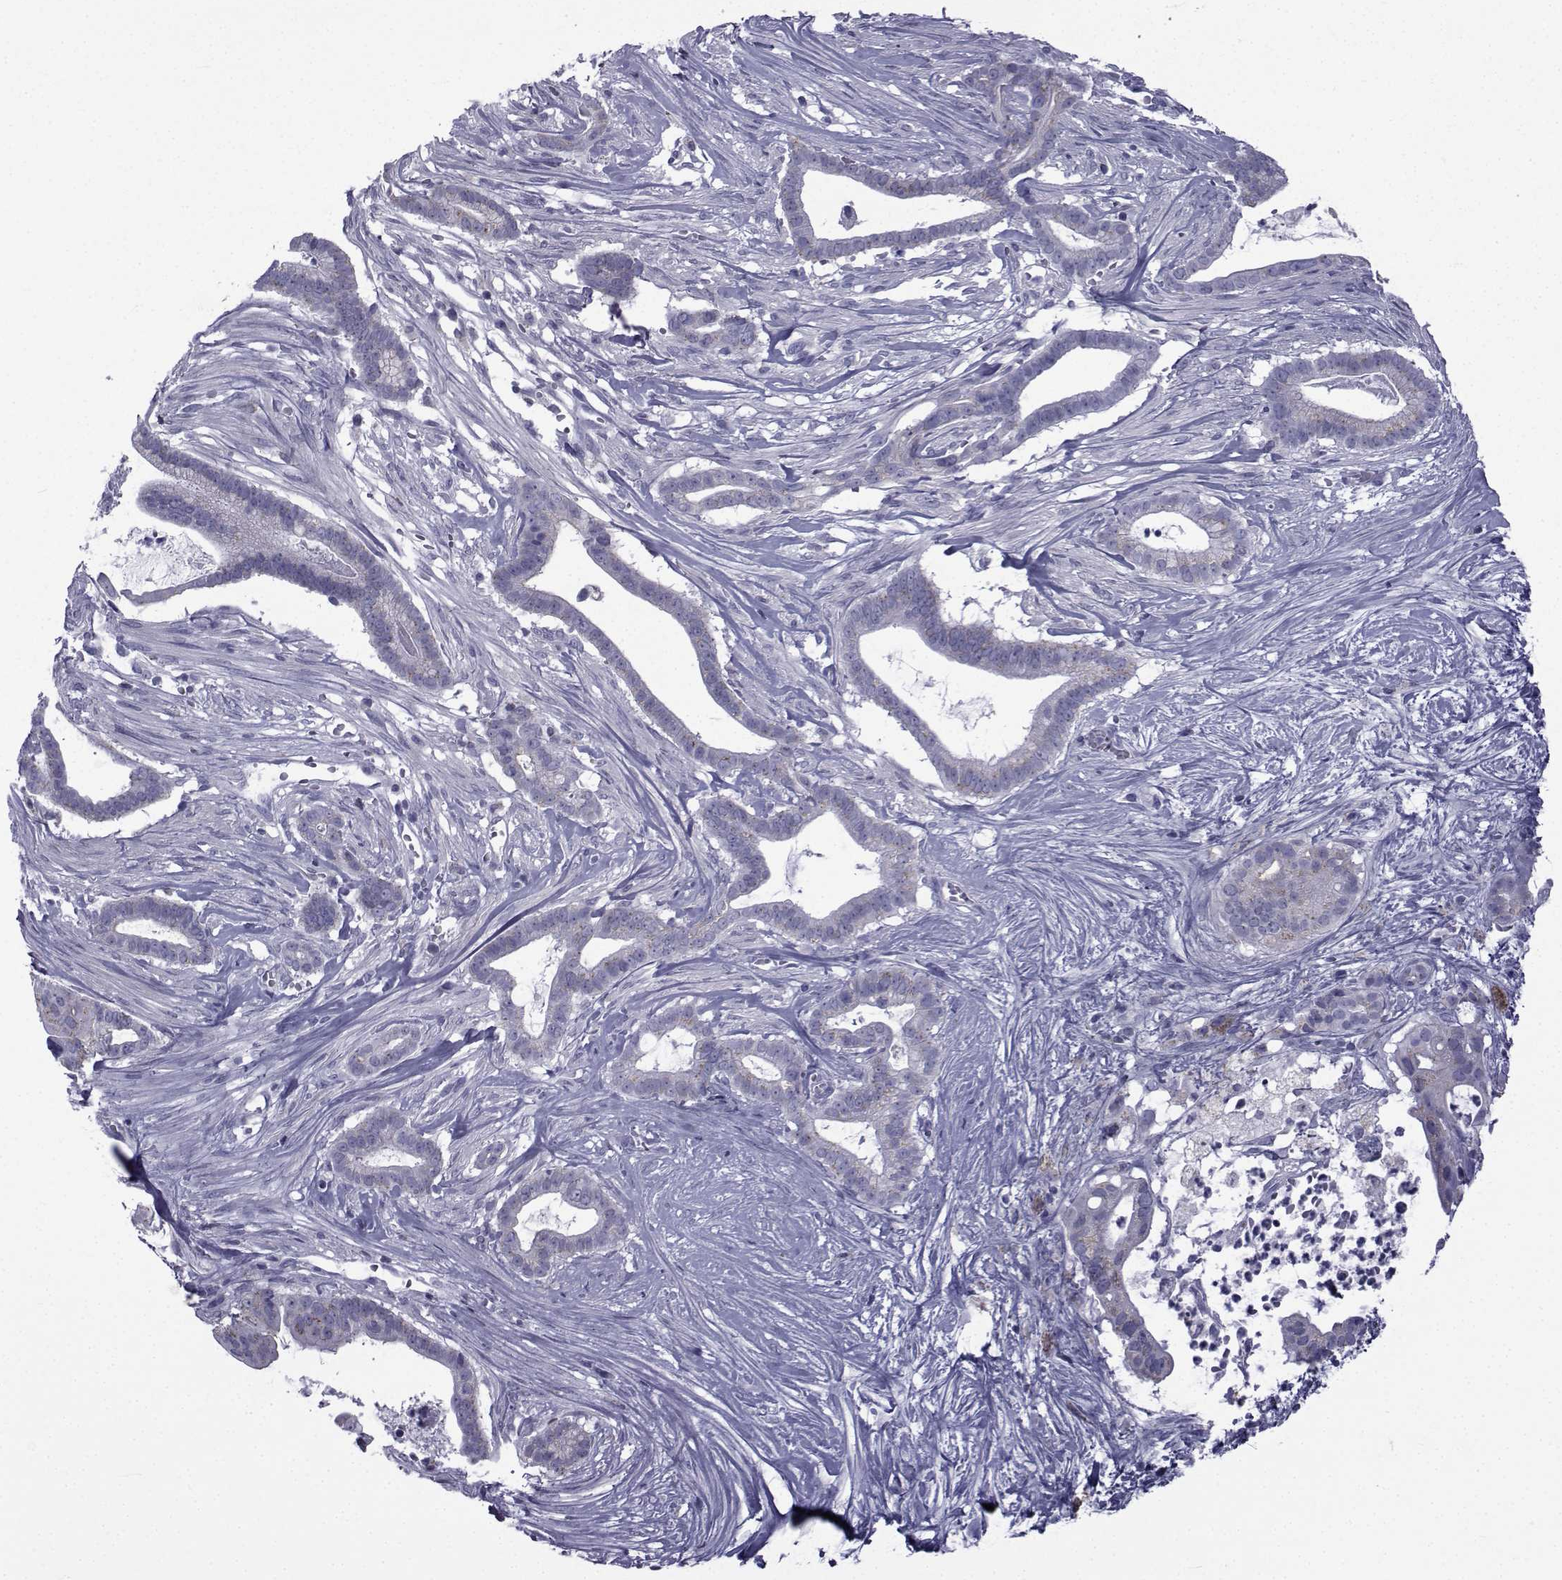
{"staining": {"intensity": "weak", "quantity": "<25%", "location": "cytoplasmic/membranous"}, "tissue": "pancreatic cancer", "cell_type": "Tumor cells", "image_type": "cancer", "snomed": [{"axis": "morphology", "description": "Adenocarcinoma, NOS"}, {"axis": "topography", "description": "Pancreas"}], "caption": "IHC micrograph of neoplastic tissue: adenocarcinoma (pancreatic) stained with DAB demonstrates no significant protein expression in tumor cells.", "gene": "PDE6H", "patient": {"sex": "male", "age": 61}}